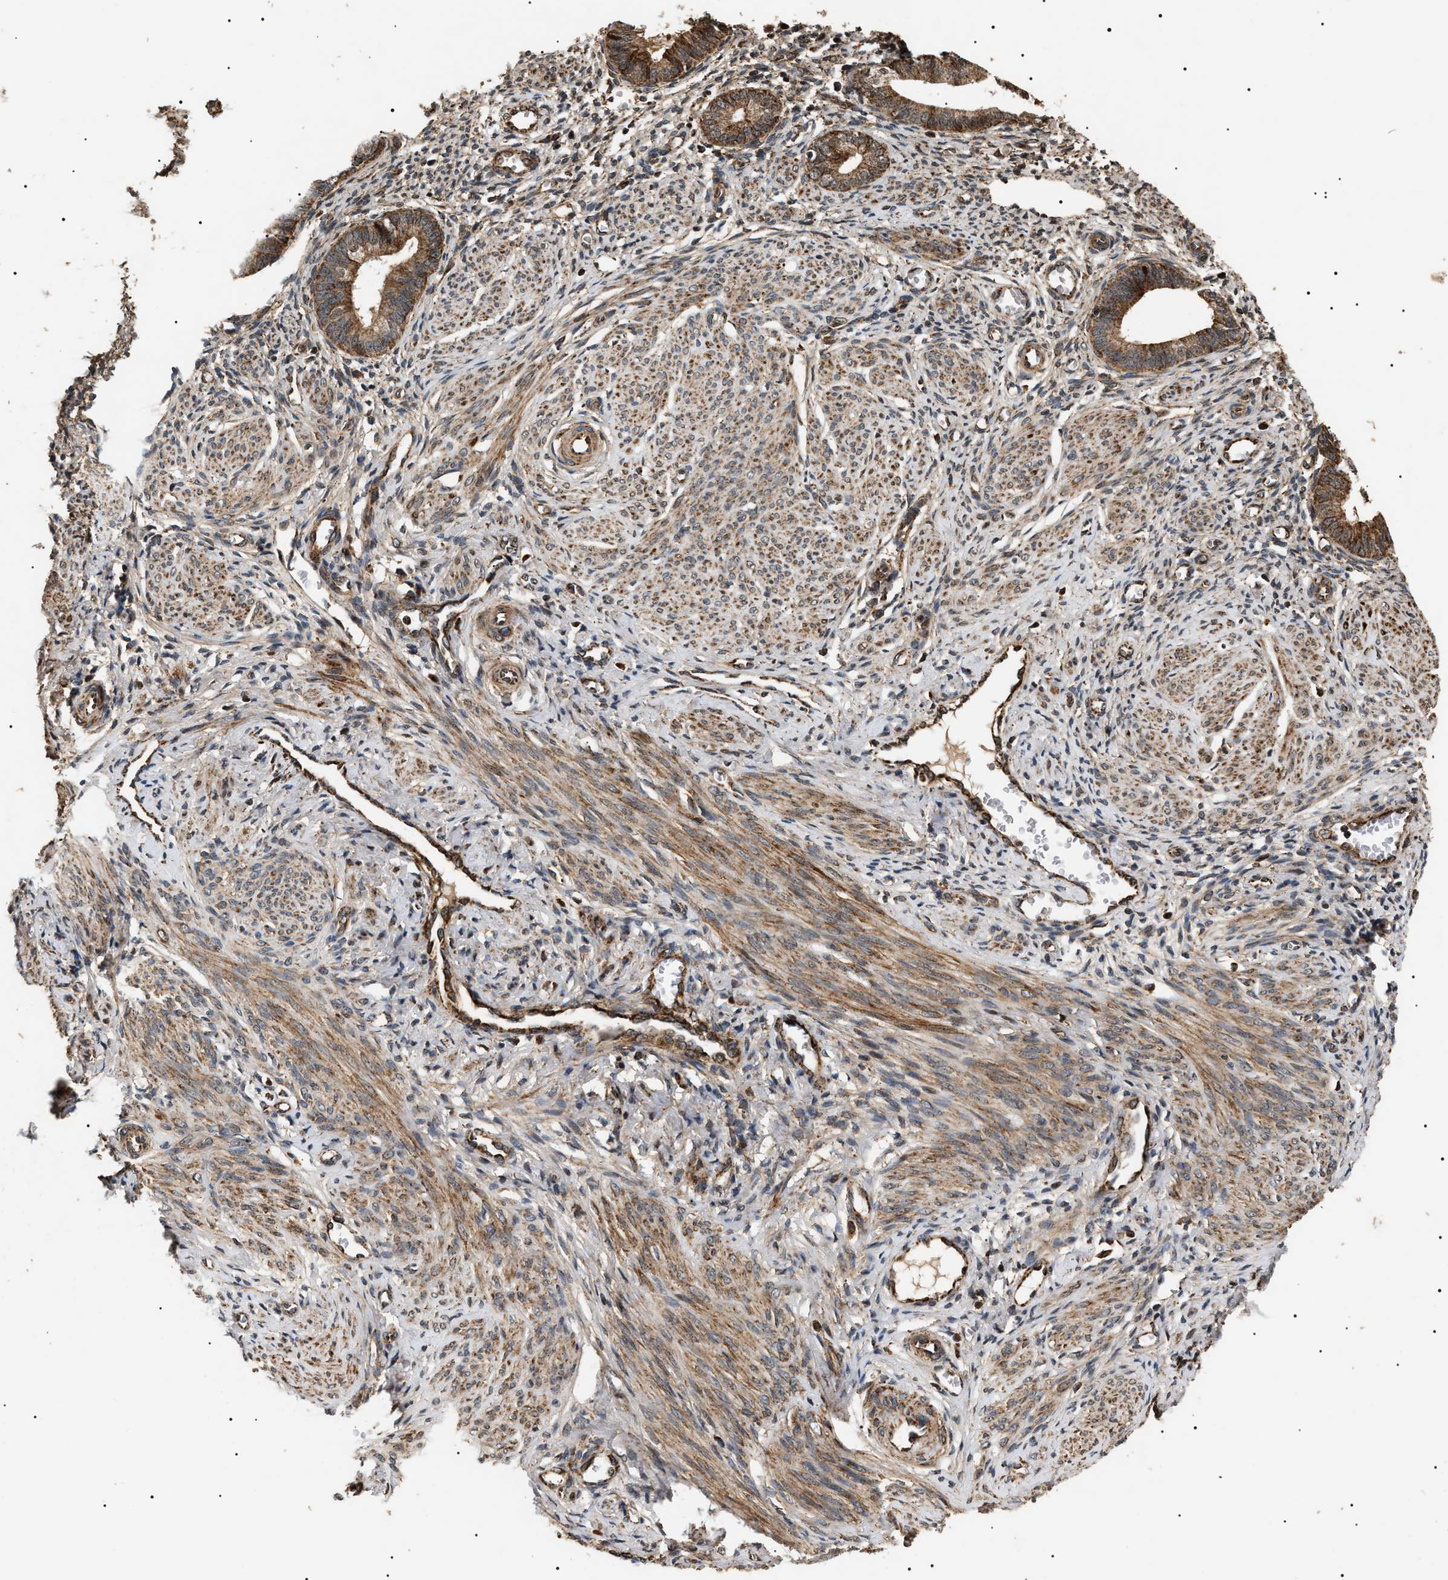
{"staining": {"intensity": "moderate", "quantity": "25%-75%", "location": "nuclear"}, "tissue": "endometrium", "cell_type": "Cells in endometrial stroma", "image_type": "normal", "snomed": [{"axis": "morphology", "description": "Normal tissue, NOS"}, {"axis": "topography", "description": "Endometrium"}], "caption": "Protein expression analysis of benign human endometrium reveals moderate nuclear expression in about 25%-75% of cells in endometrial stroma.", "gene": "ZBTB26", "patient": {"sex": "female", "age": 46}}